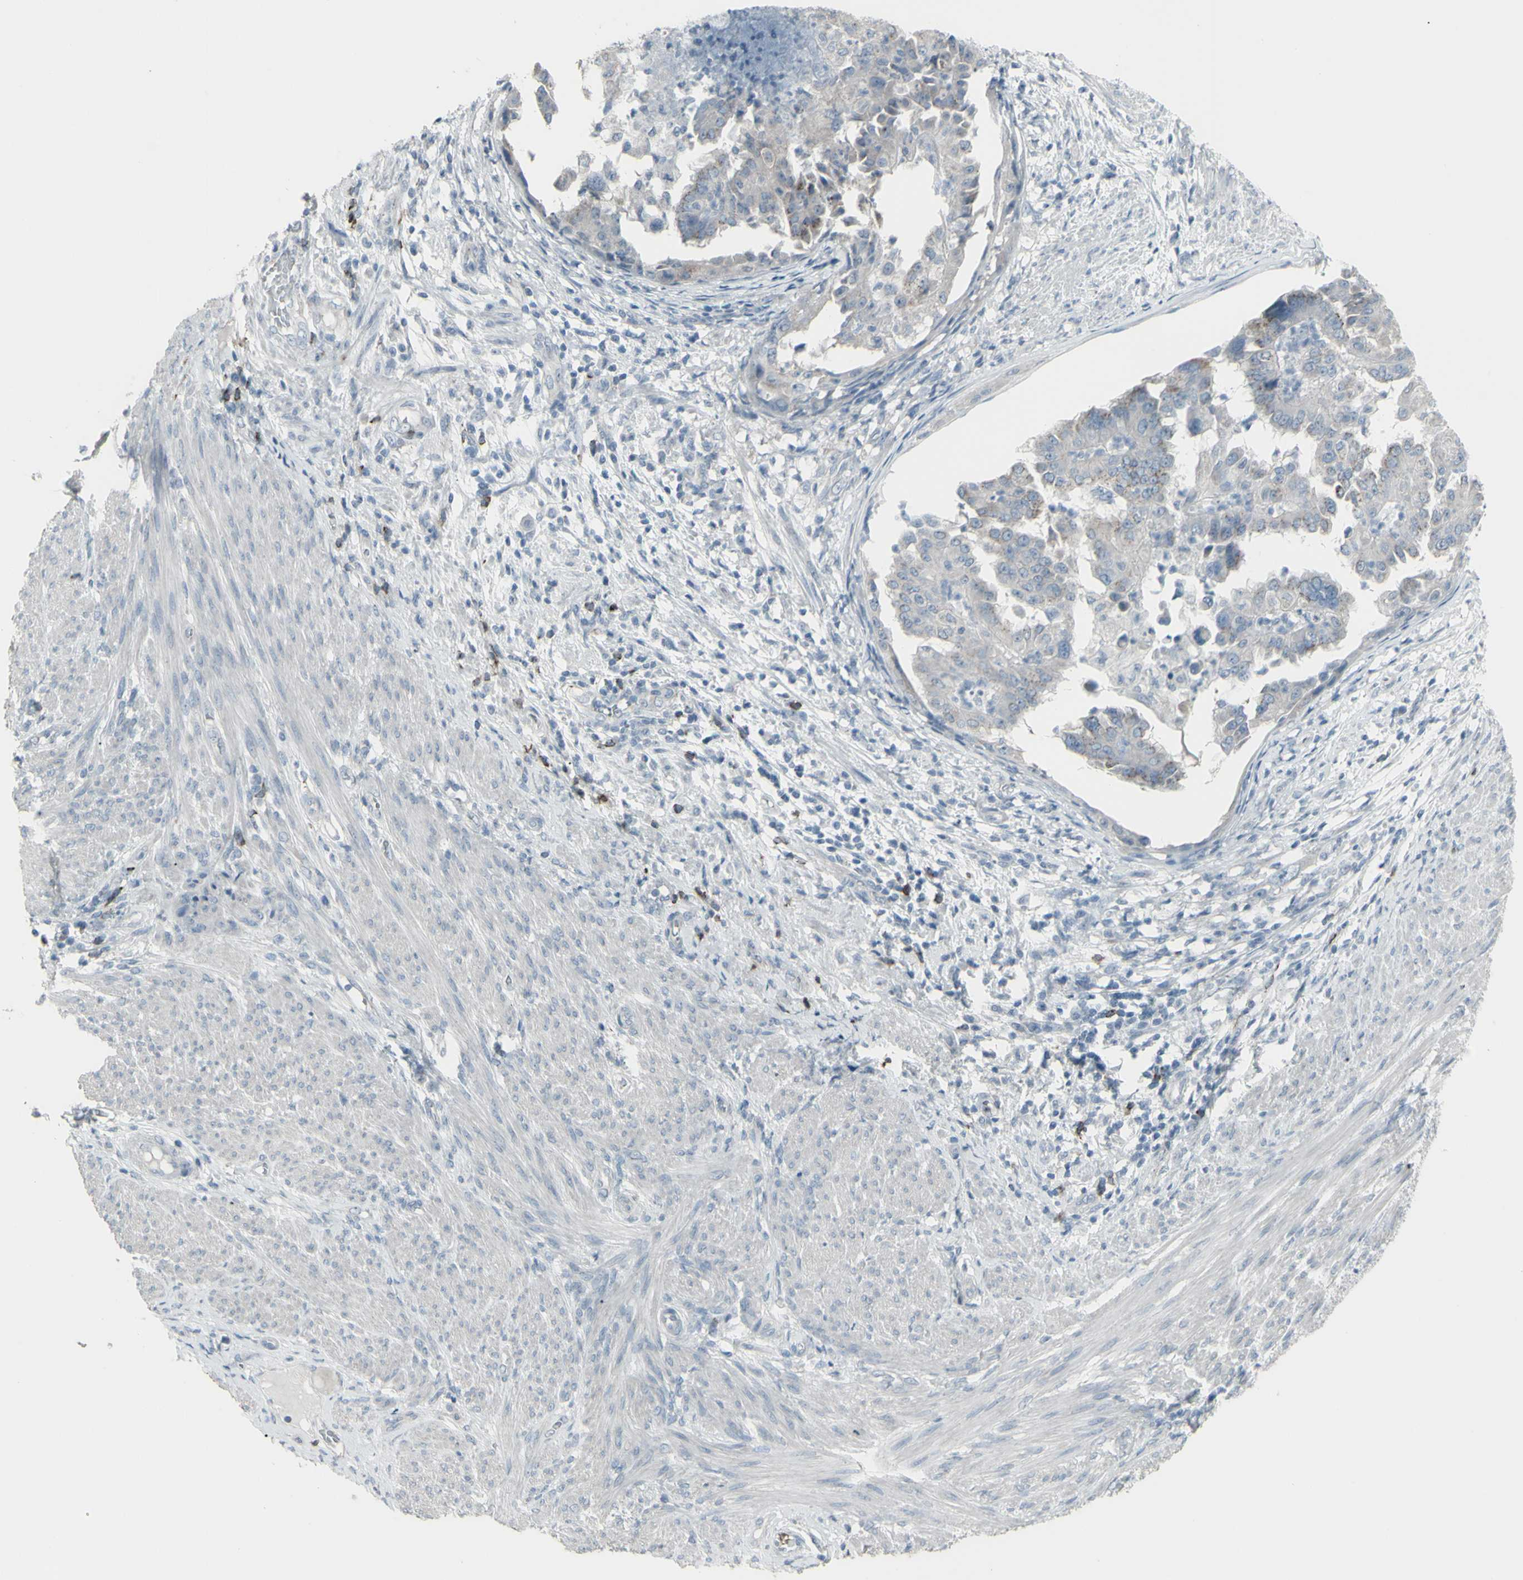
{"staining": {"intensity": "weak", "quantity": "<25%", "location": "cytoplasmic/membranous"}, "tissue": "endometrial cancer", "cell_type": "Tumor cells", "image_type": "cancer", "snomed": [{"axis": "morphology", "description": "Adenocarcinoma, NOS"}, {"axis": "topography", "description": "Endometrium"}], "caption": "This histopathology image is of endometrial cancer stained with immunohistochemistry (IHC) to label a protein in brown with the nuclei are counter-stained blue. There is no expression in tumor cells.", "gene": "CD79B", "patient": {"sex": "female", "age": 85}}